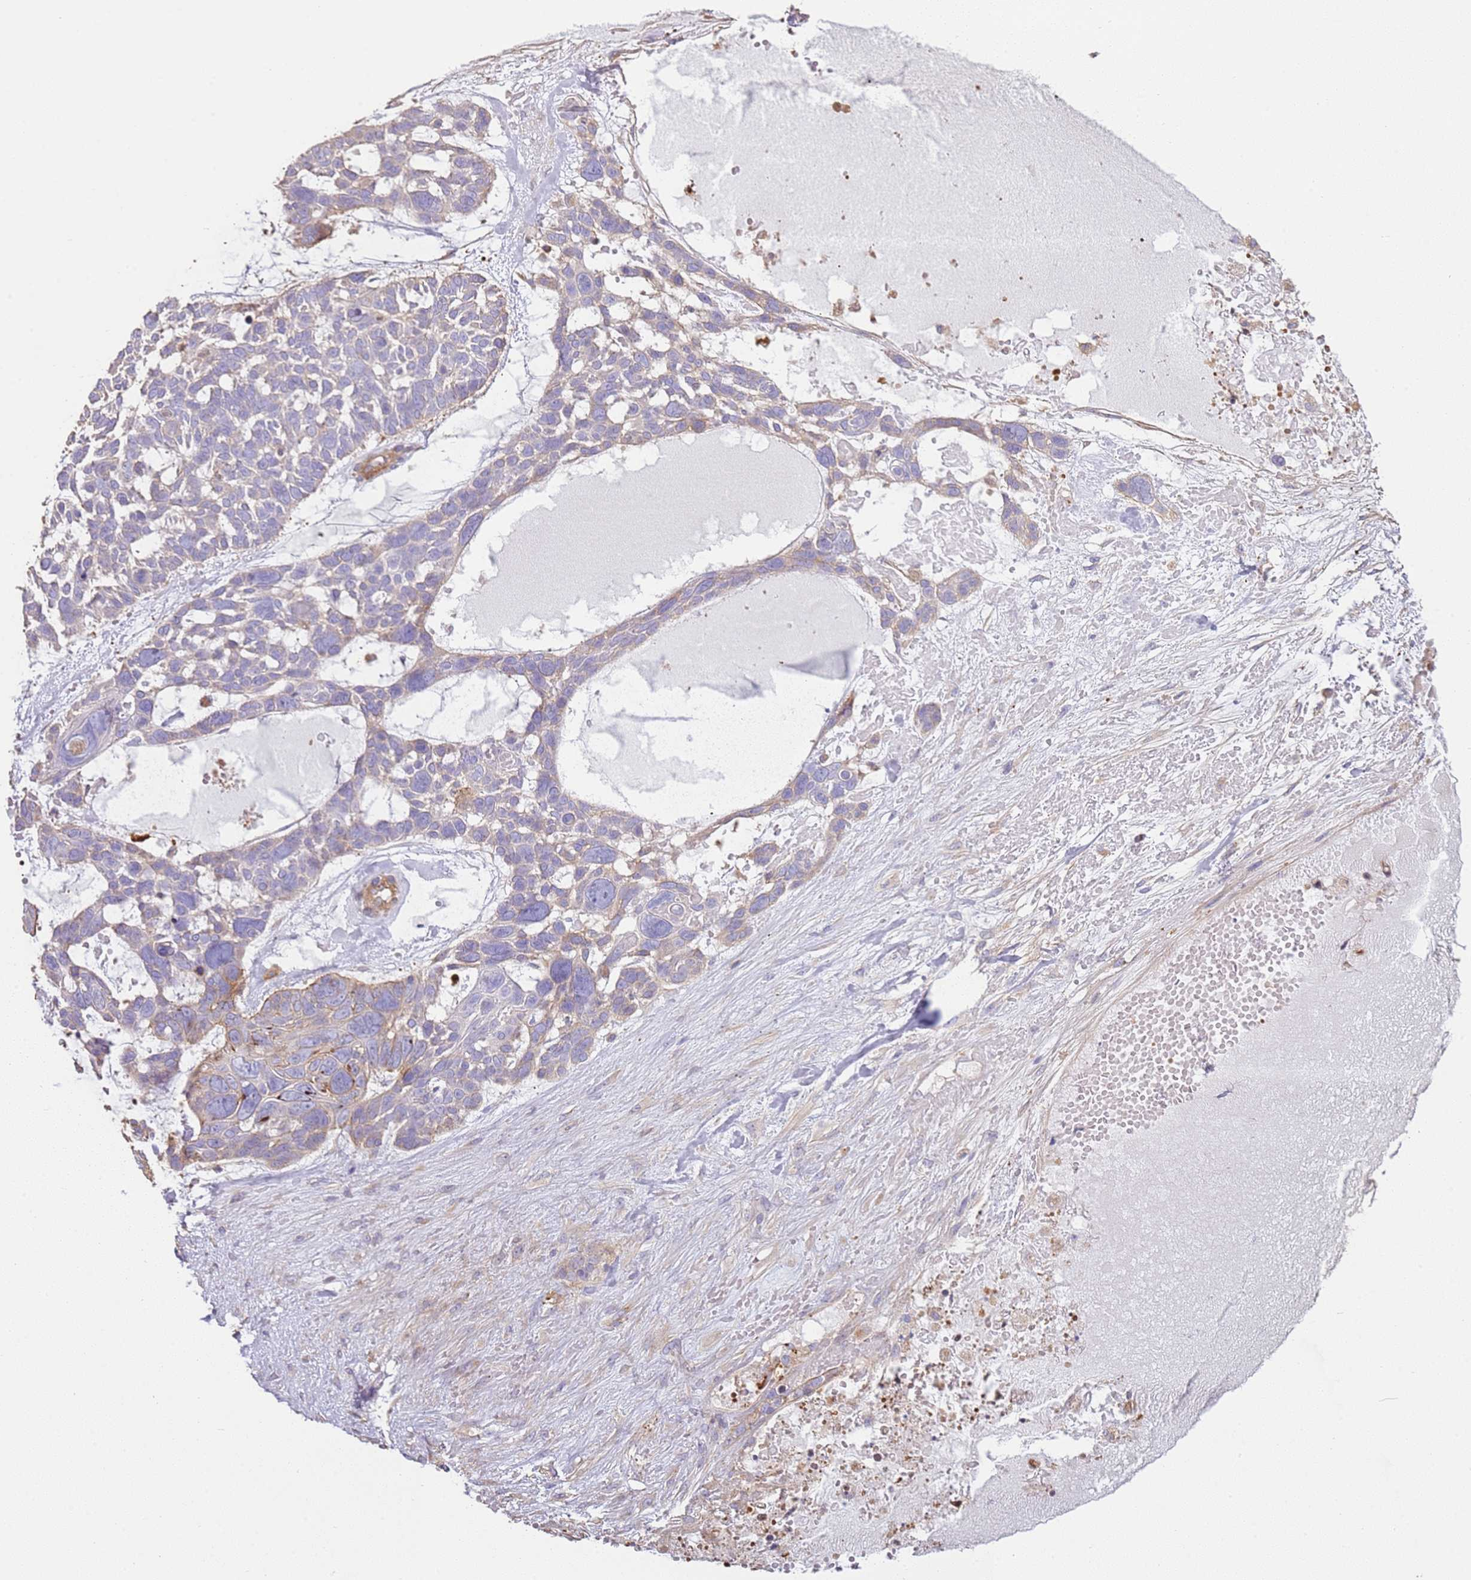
{"staining": {"intensity": "negative", "quantity": "none", "location": "none"}, "tissue": "skin cancer", "cell_type": "Tumor cells", "image_type": "cancer", "snomed": [{"axis": "morphology", "description": "Basal cell carcinoma"}, {"axis": "topography", "description": "Skin"}], "caption": "IHC histopathology image of neoplastic tissue: human skin cancer stained with DAB (3,3'-diaminobenzidine) demonstrates no significant protein positivity in tumor cells.", "gene": "NDUFAF4", "patient": {"sex": "male", "age": 88}}